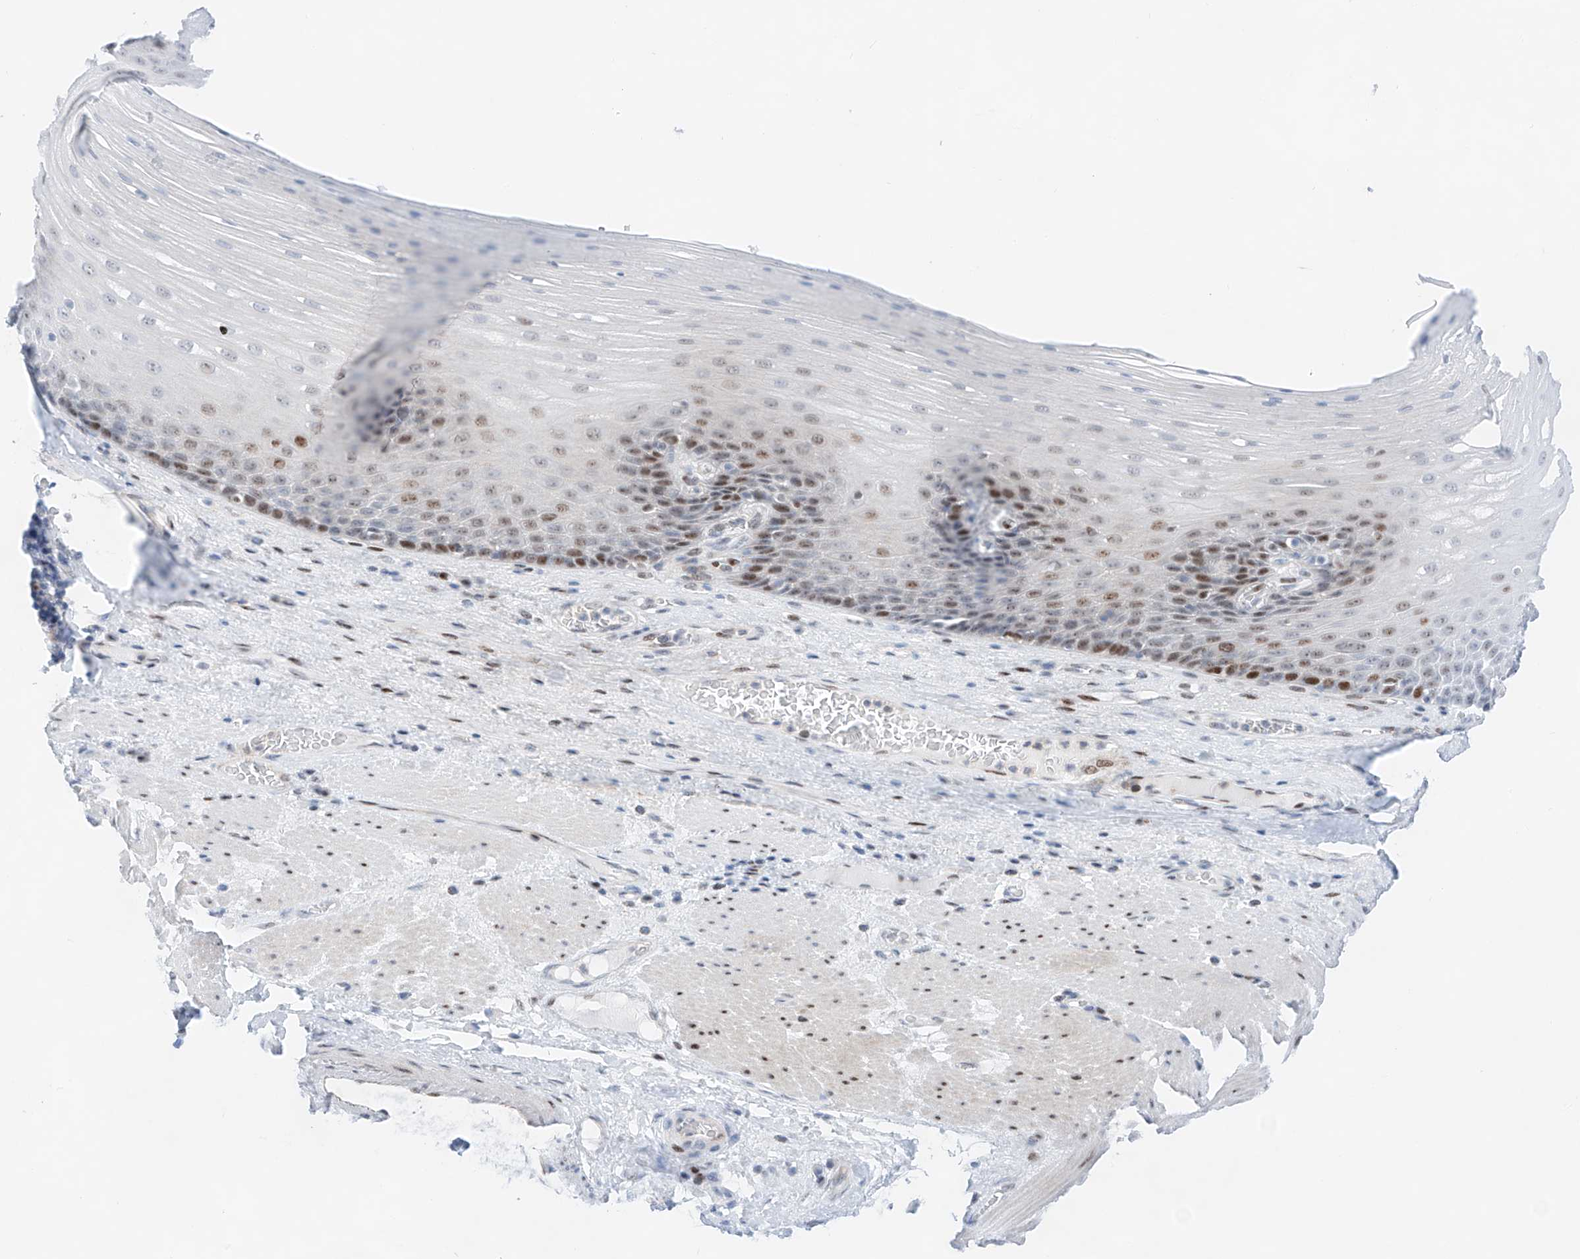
{"staining": {"intensity": "moderate", "quantity": "25%-75%", "location": "nuclear"}, "tissue": "esophagus", "cell_type": "Squamous epithelial cells", "image_type": "normal", "snomed": [{"axis": "morphology", "description": "Normal tissue, NOS"}, {"axis": "topography", "description": "Esophagus"}], "caption": "Immunohistochemistry of normal esophagus displays medium levels of moderate nuclear staining in approximately 25%-75% of squamous epithelial cells.", "gene": "NT5C3B", "patient": {"sex": "male", "age": 62}}